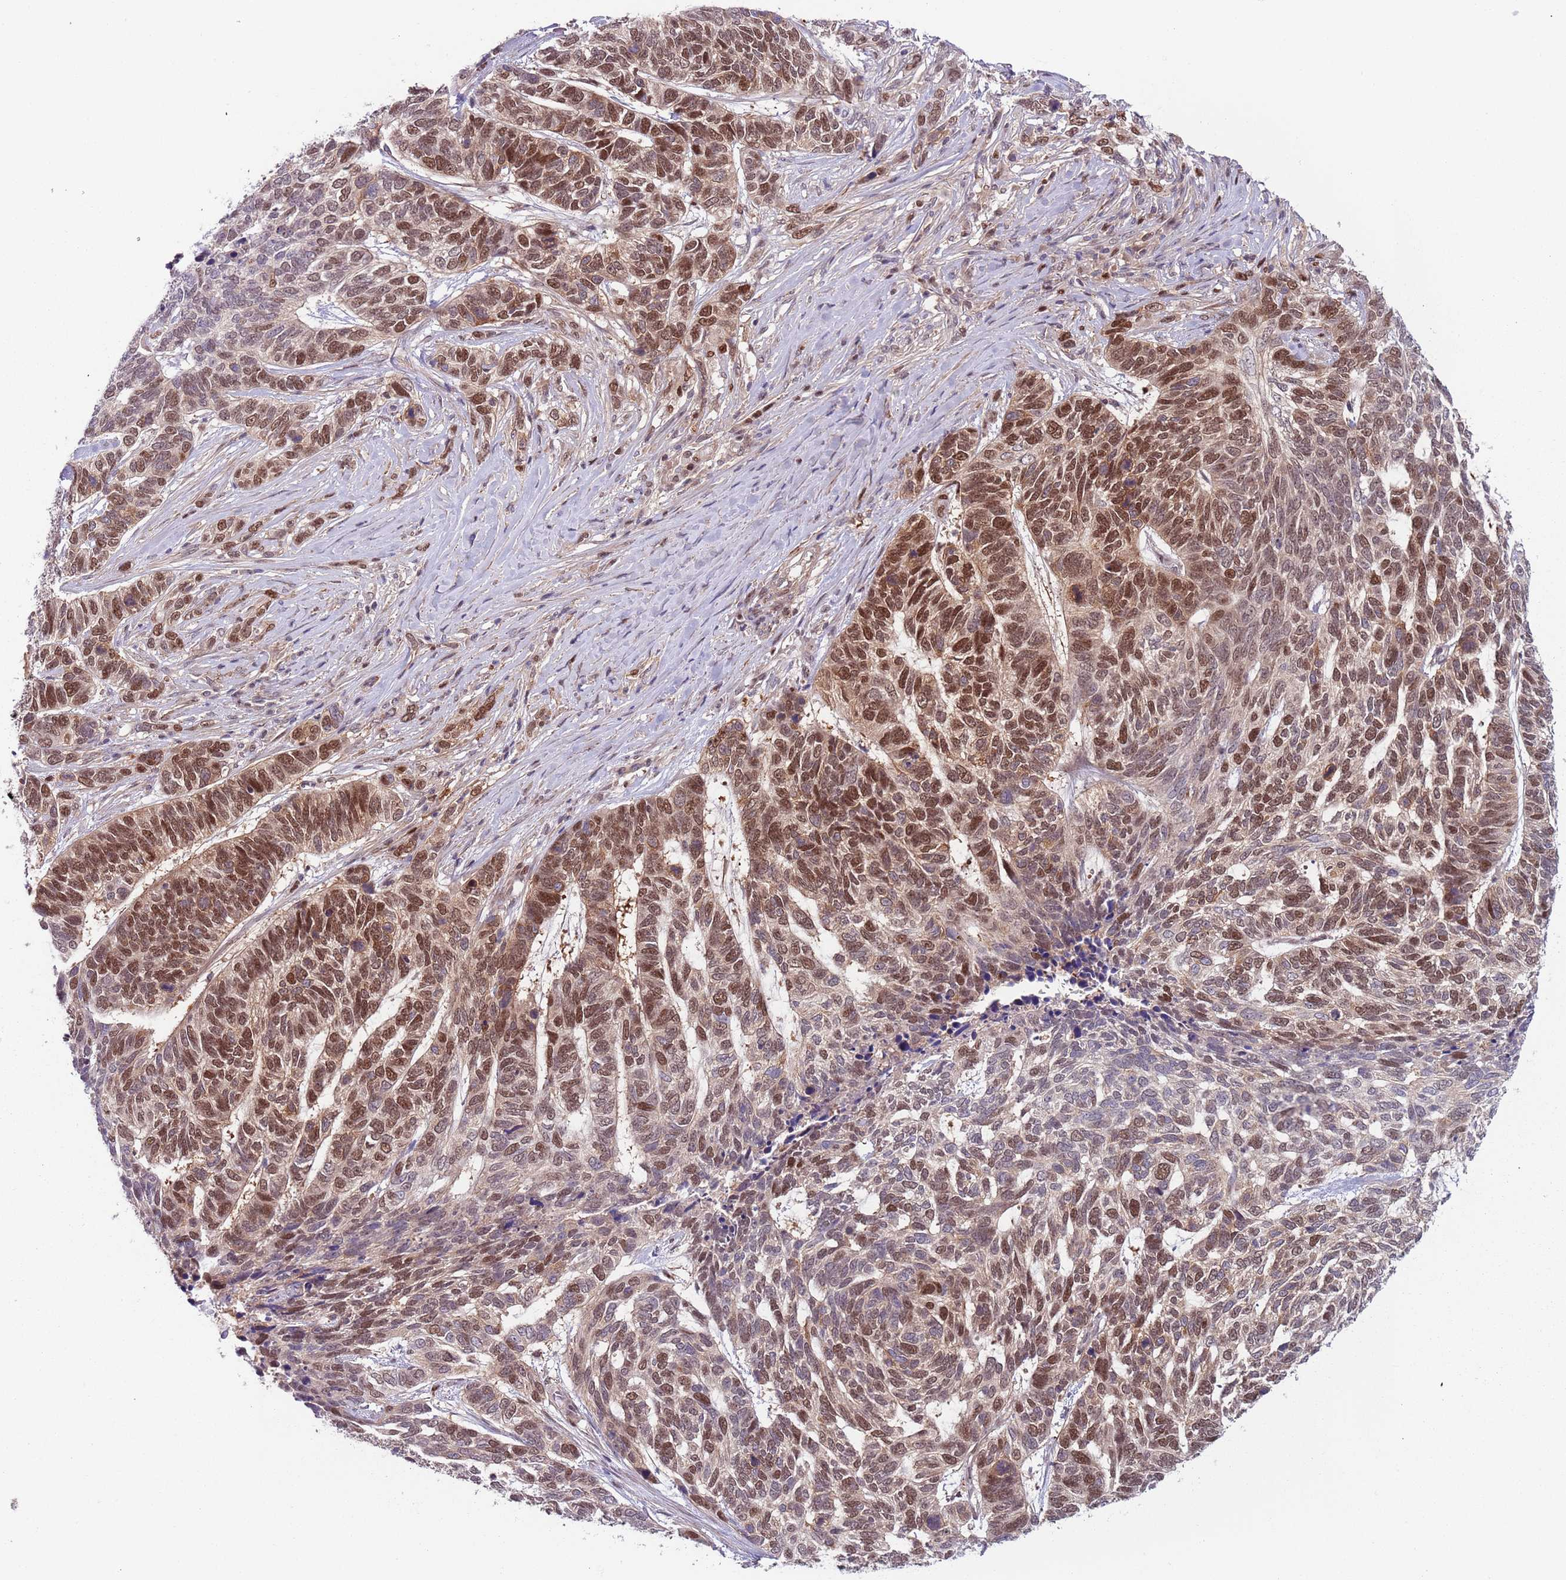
{"staining": {"intensity": "moderate", "quantity": ">75%", "location": "nuclear"}, "tissue": "skin cancer", "cell_type": "Tumor cells", "image_type": "cancer", "snomed": [{"axis": "morphology", "description": "Basal cell carcinoma"}, {"axis": "topography", "description": "Skin"}], "caption": "This micrograph demonstrates immunohistochemistry (IHC) staining of basal cell carcinoma (skin), with medium moderate nuclear staining in about >75% of tumor cells.", "gene": "RMND5B", "patient": {"sex": "female", "age": 65}}